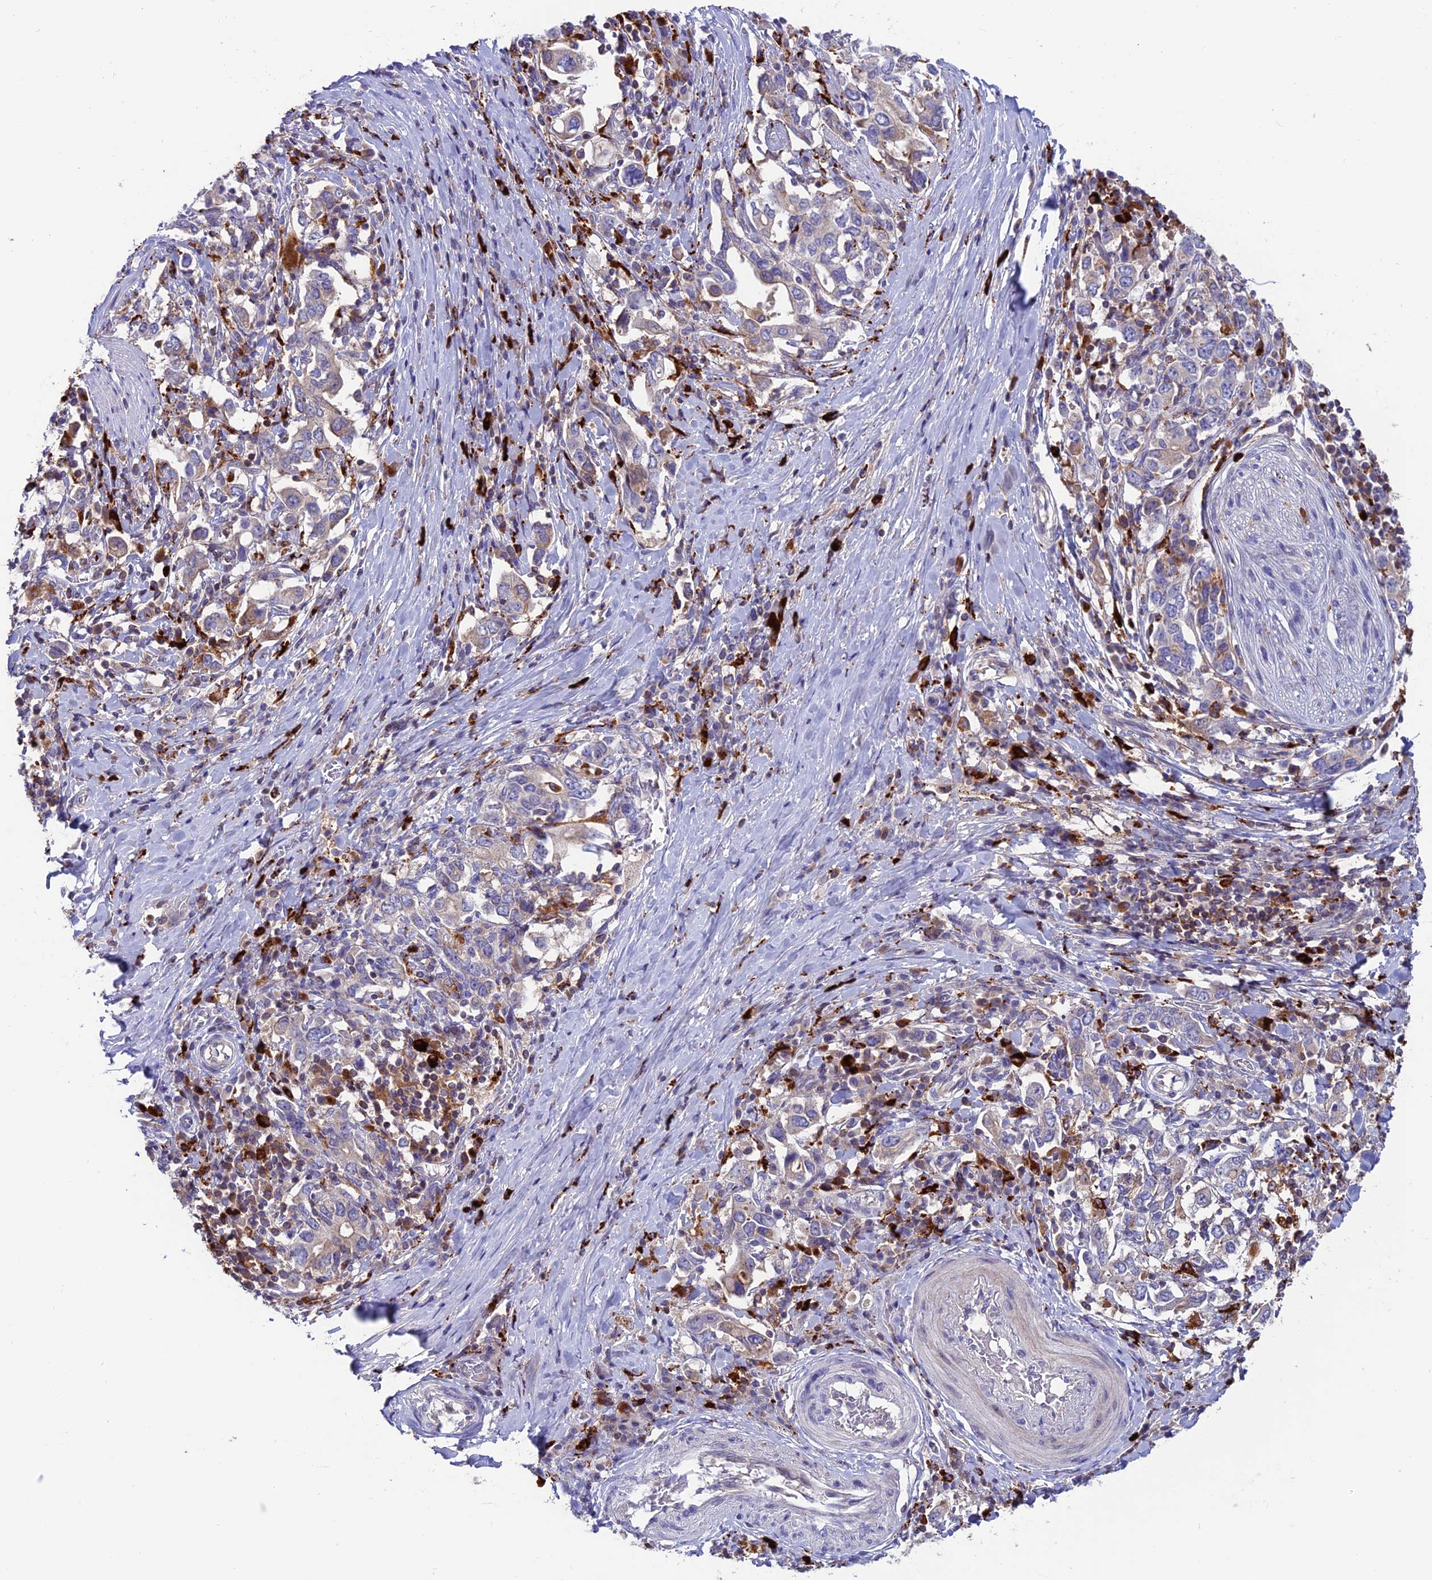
{"staining": {"intensity": "negative", "quantity": "none", "location": "none"}, "tissue": "stomach cancer", "cell_type": "Tumor cells", "image_type": "cancer", "snomed": [{"axis": "morphology", "description": "Adenocarcinoma, NOS"}, {"axis": "topography", "description": "Stomach, upper"}, {"axis": "topography", "description": "Stomach"}], "caption": "The immunohistochemistry histopathology image has no significant staining in tumor cells of adenocarcinoma (stomach) tissue.", "gene": "ARHGEF18", "patient": {"sex": "male", "age": 62}}